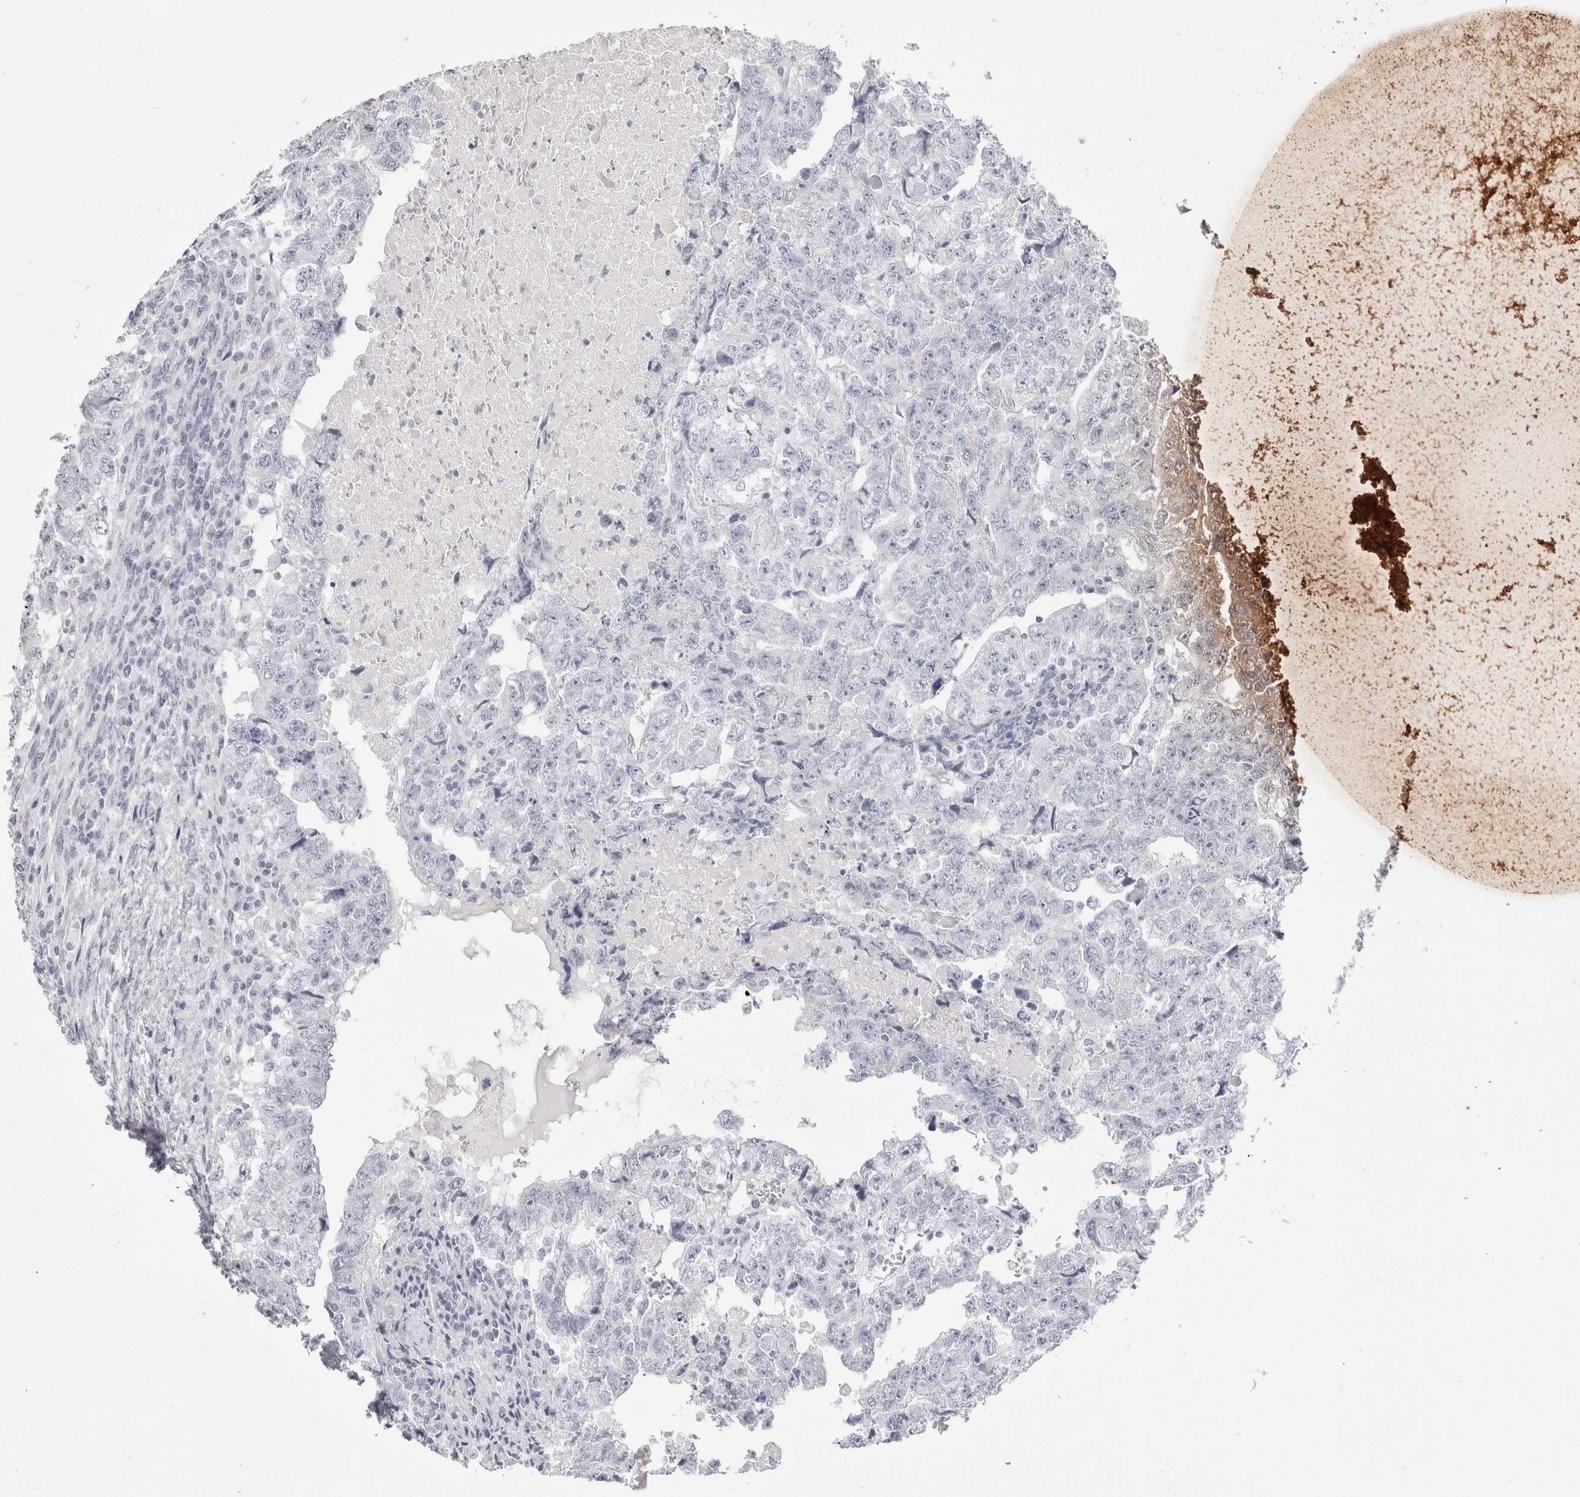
{"staining": {"intensity": "negative", "quantity": "none", "location": "none"}, "tissue": "testis cancer", "cell_type": "Tumor cells", "image_type": "cancer", "snomed": [{"axis": "morphology", "description": "Carcinoma, Embryonal, NOS"}, {"axis": "topography", "description": "Testis"}], "caption": "The immunohistochemistry (IHC) histopathology image has no significant staining in tumor cells of embryonal carcinoma (testis) tissue. The staining was performed using DAB to visualize the protein expression in brown, while the nuclei were stained in blue with hematoxylin (Magnification: 20x).", "gene": "GARIN1A", "patient": {"sex": "male", "age": 36}}